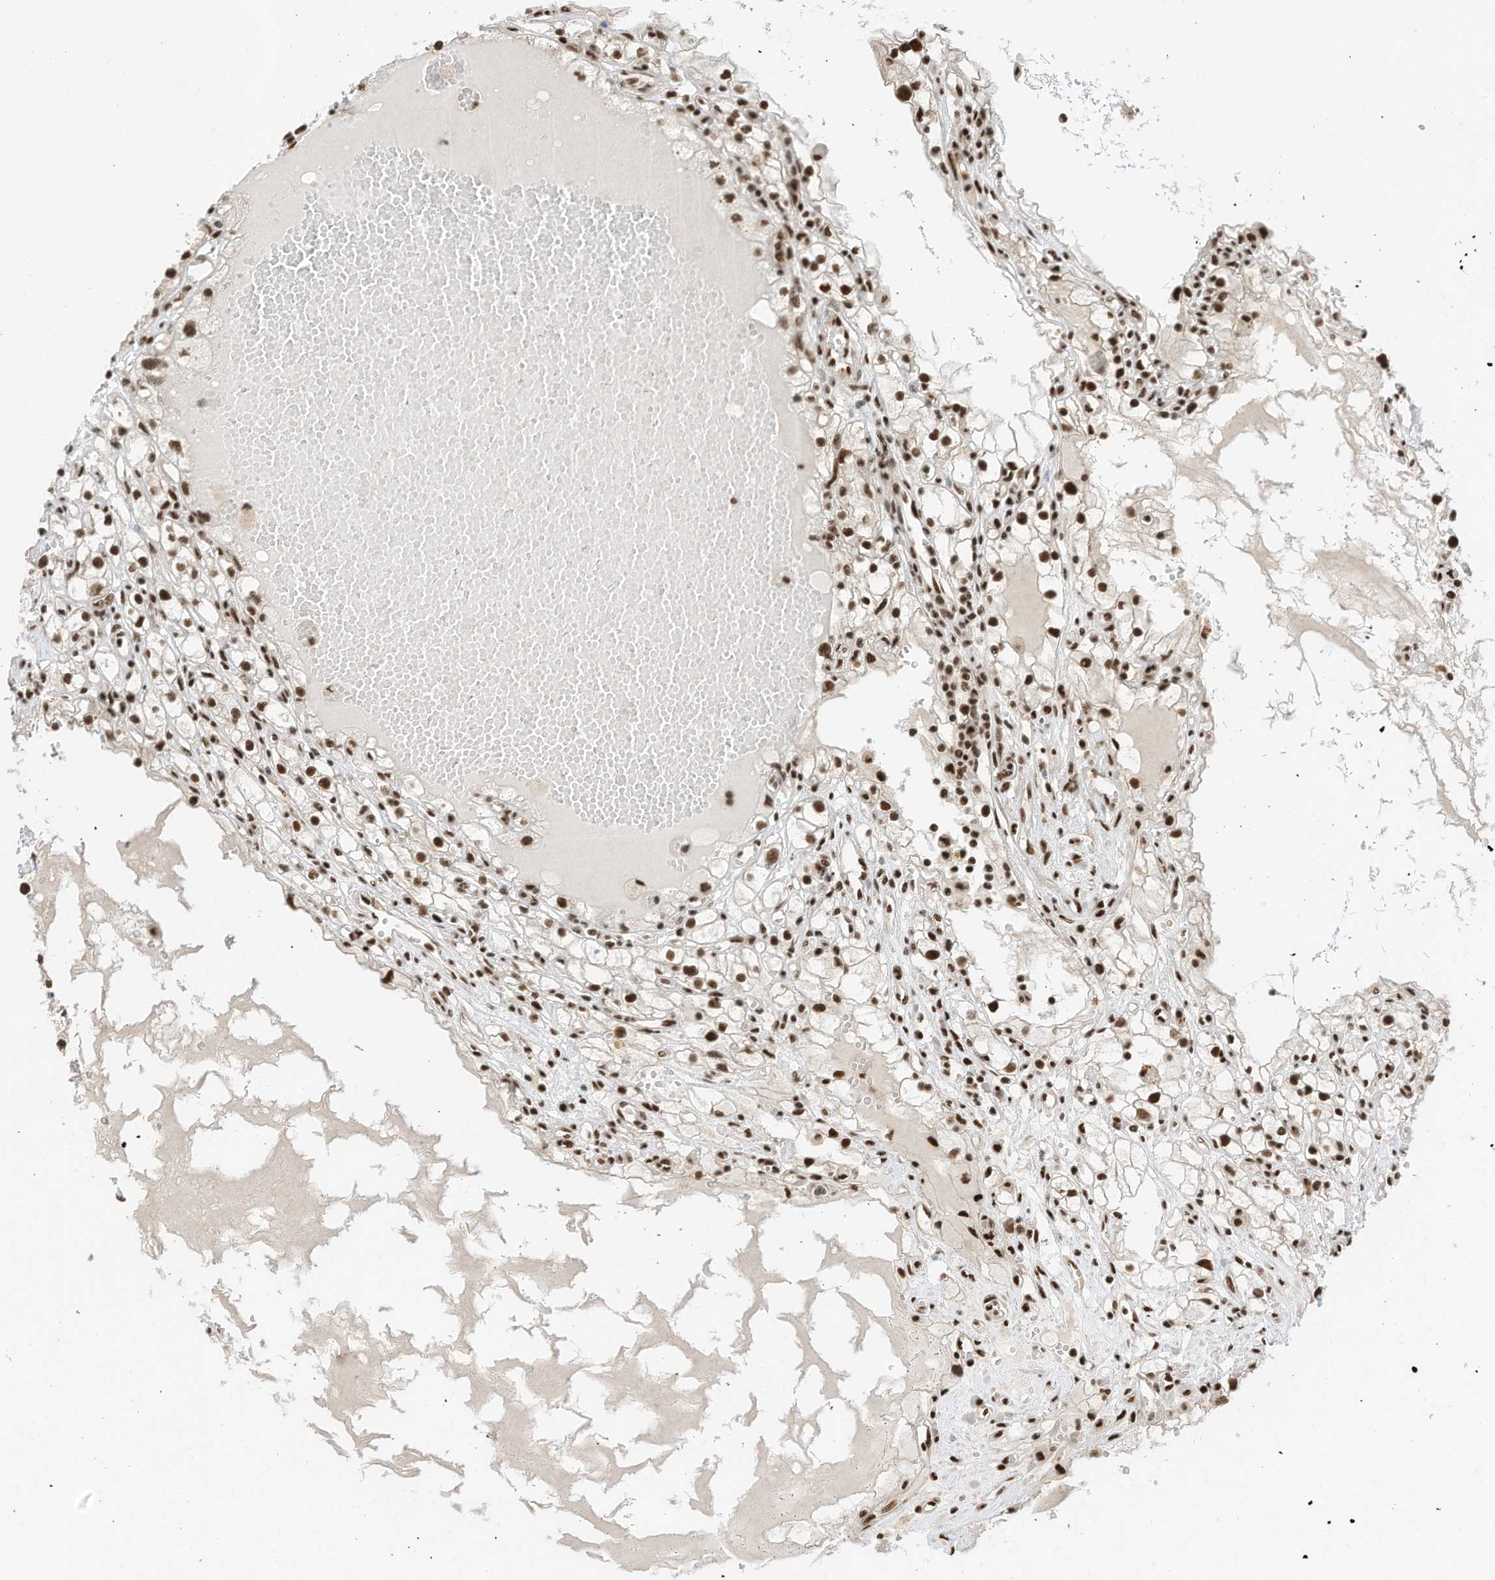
{"staining": {"intensity": "moderate", "quantity": ">75%", "location": "nuclear"}, "tissue": "renal cancer", "cell_type": "Tumor cells", "image_type": "cancer", "snomed": [{"axis": "morphology", "description": "Adenocarcinoma, NOS"}, {"axis": "topography", "description": "Kidney"}], "caption": "A photomicrograph showing moderate nuclear staining in approximately >75% of tumor cells in renal cancer (adenocarcinoma), as visualized by brown immunohistochemical staining.", "gene": "SF3A3", "patient": {"sex": "male", "age": 56}}